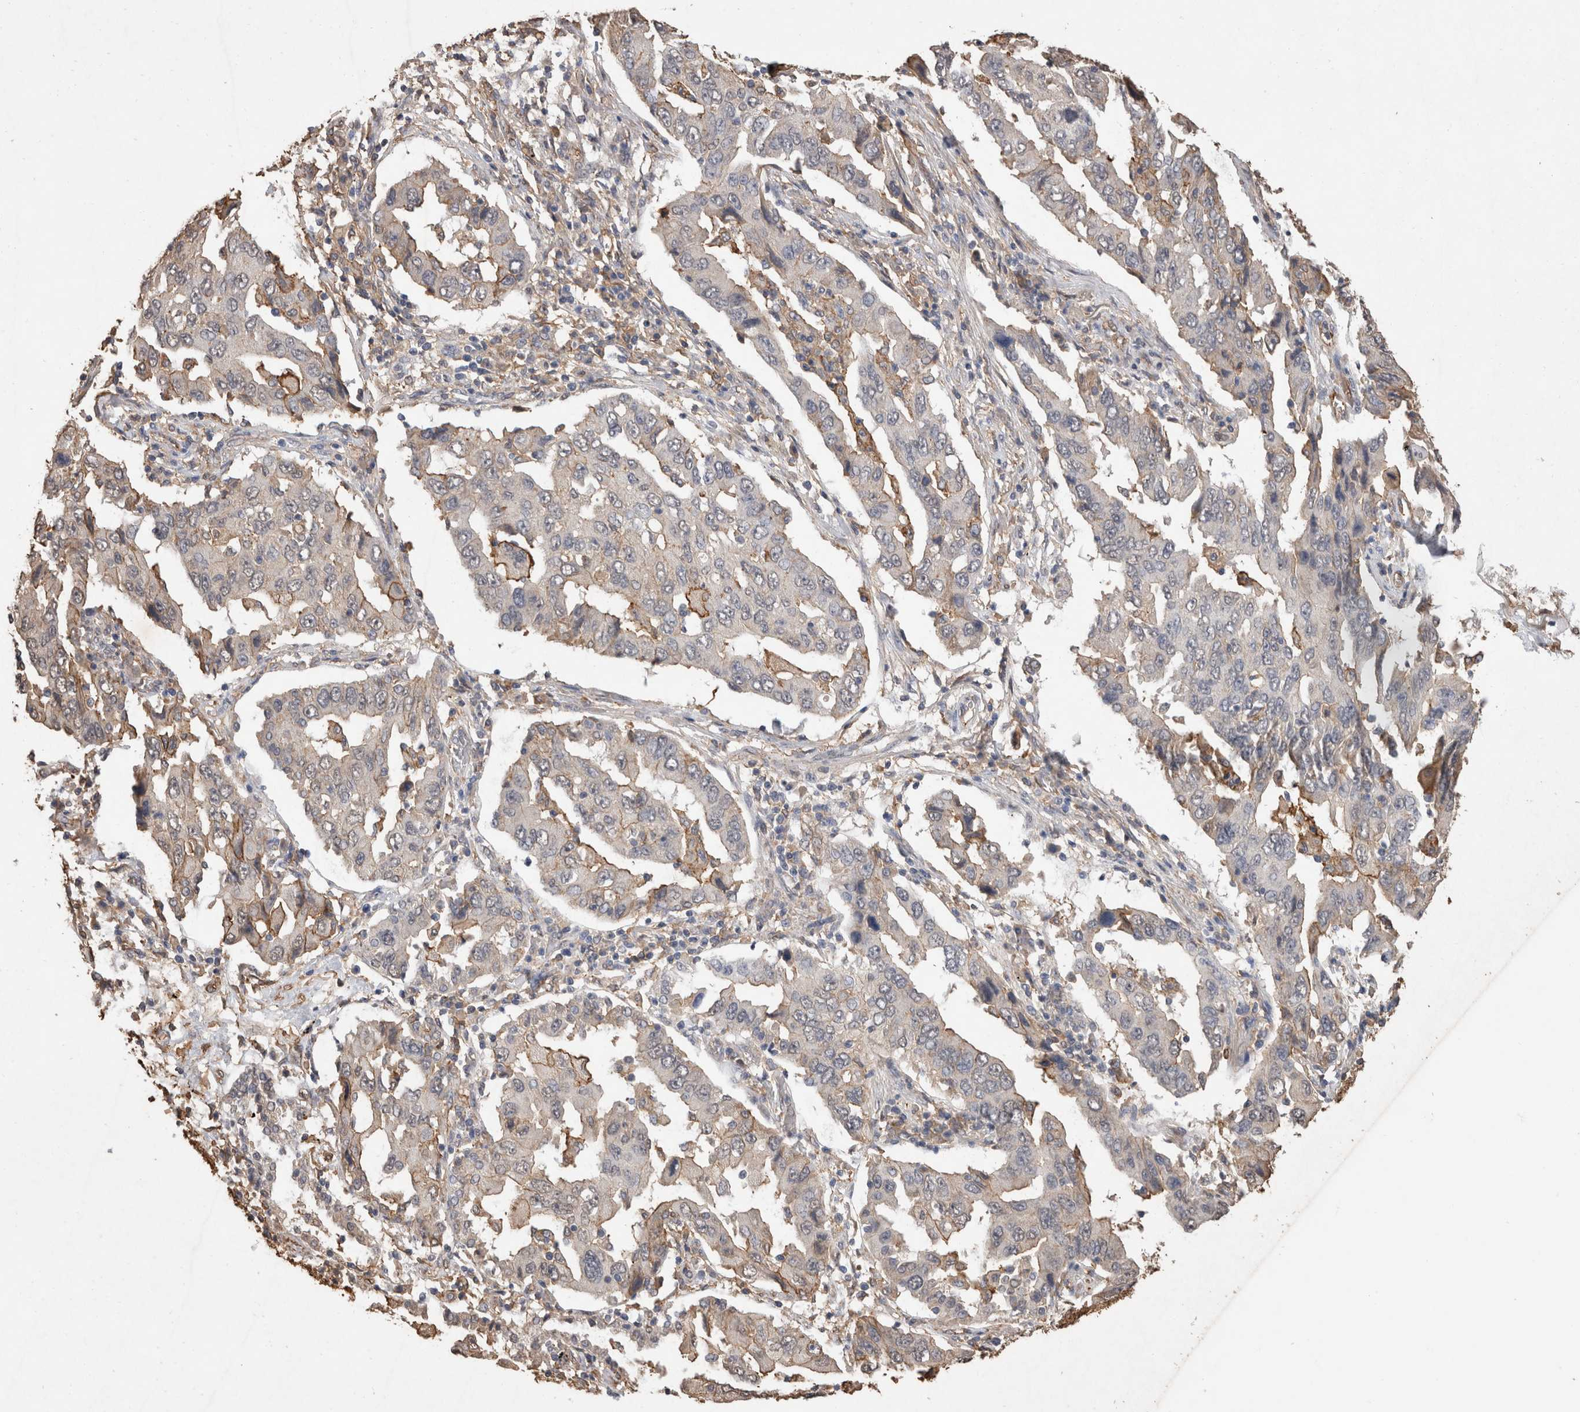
{"staining": {"intensity": "moderate", "quantity": "<25%", "location": "cytoplasmic/membranous"}, "tissue": "lung cancer", "cell_type": "Tumor cells", "image_type": "cancer", "snomed": [{"axis": "morphology", "description": "Adenocarcinoma, NOS"}, {"axis": "topography", "description": "Lung"}], "caption": "Approximately <25% of tumor cells in lung adenocarcinoma reveal moderate cytoplasmic/membranous protein staining as visualized by brown immunohistochemical staining.", "gene": "S100A10", "patient": {"sex": "female", "age": 65}}